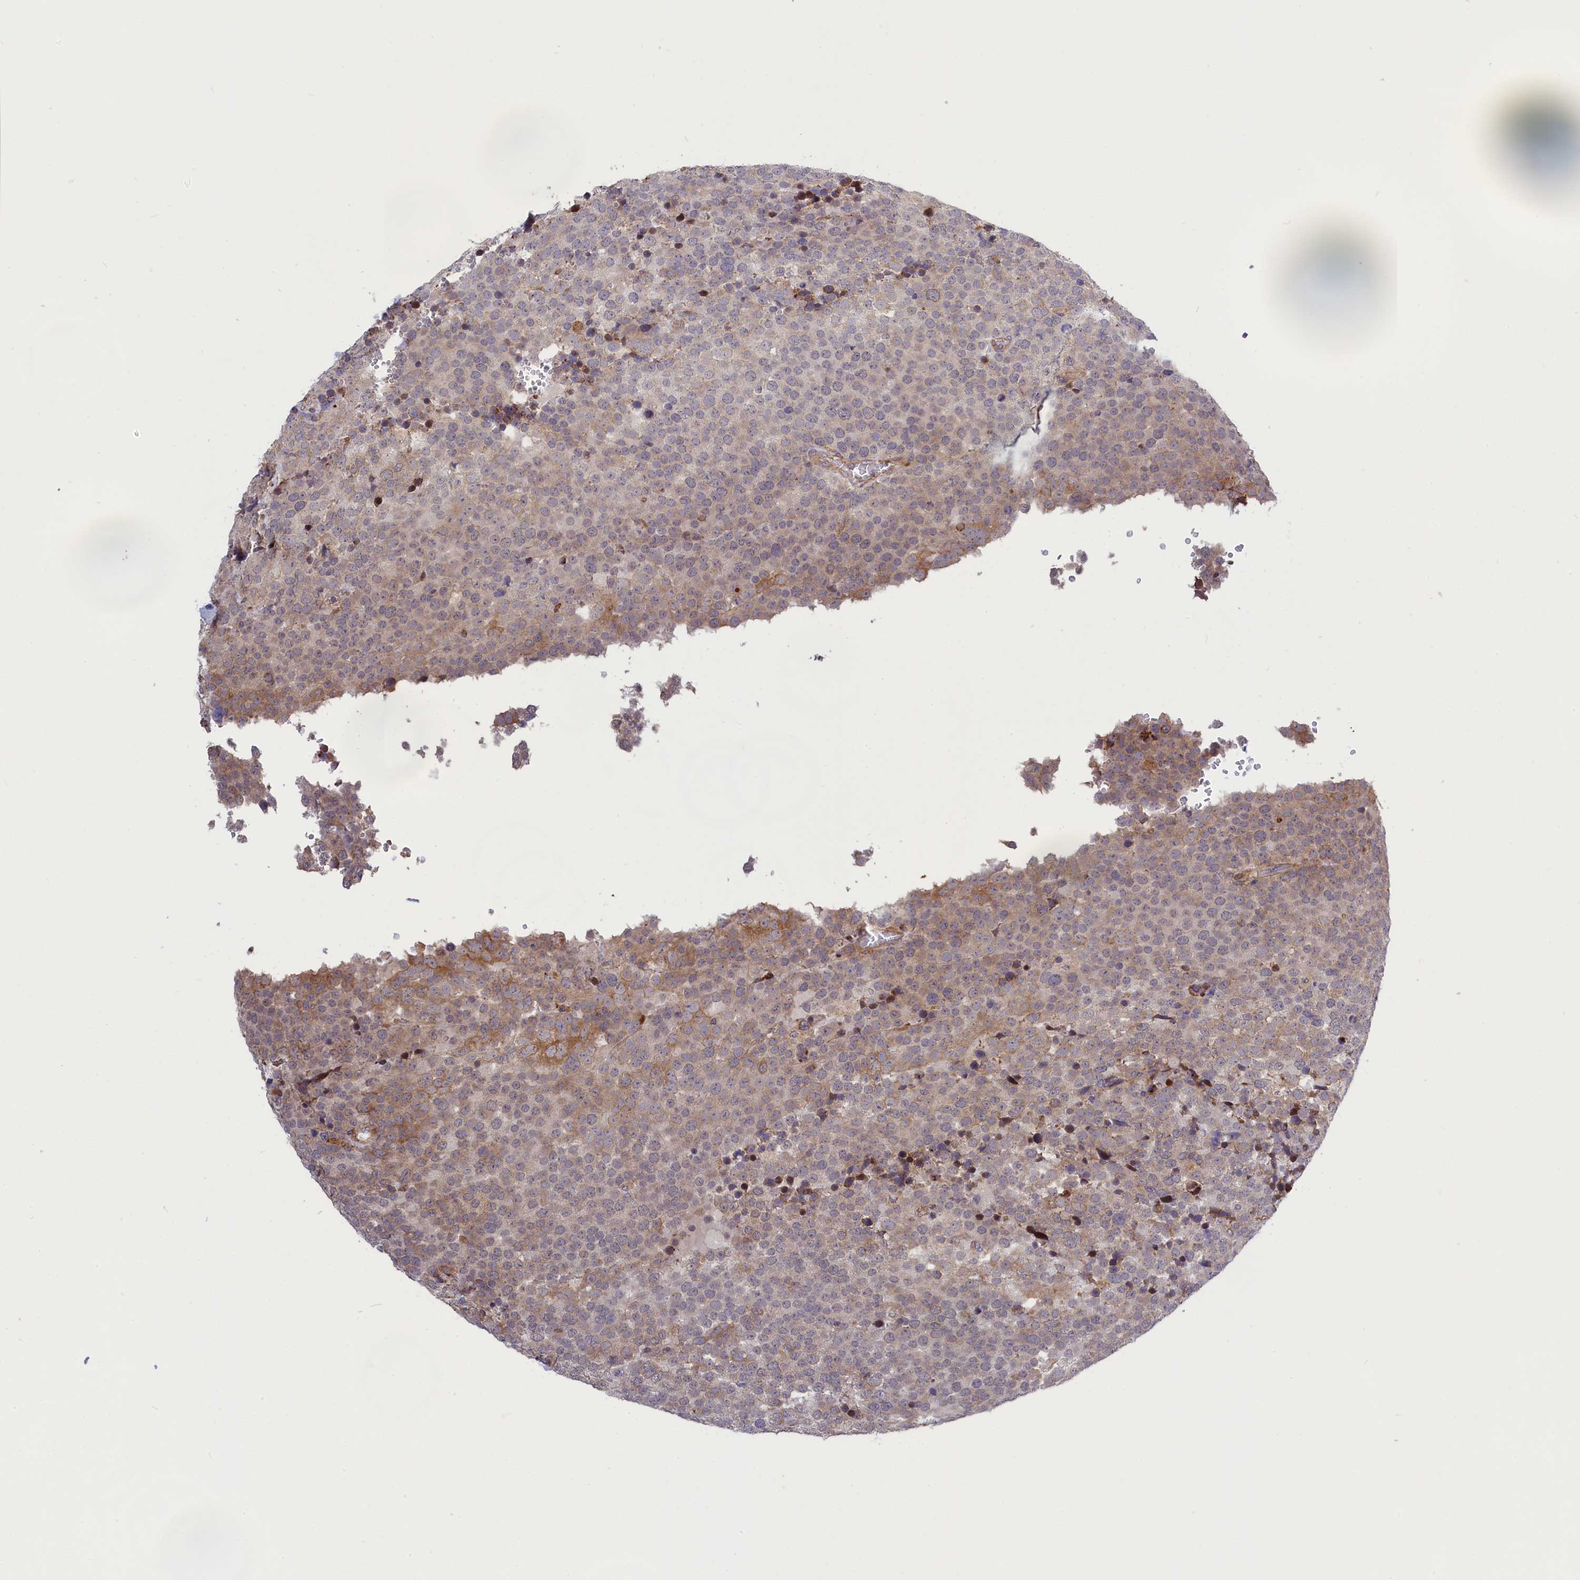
{"staining": {"intensity": "moderate", "quantity": "<25%", "location": "cytoplasmic/membranous"}, "tissue": "testis cancer", "cell_type": "Tumor cells", "image_type": "cancer", "snomed": [{"axis": "morphology", "description": "Seminoma, NOS"}, {"axis": "topography", "description": "Testis"}], "caption": "Immunohistochemistry (IHC) staining of testis cancer, which shows low levels of moderate cytoplasmic/membranous expression in about <25% of tumor cells indicating moderate cytoplasmic/membranous protein positivity. The staining was performed using DAB (3,3'-diaminobenzidine) (brown) for protein detection and nuclei were counterstained in hematoxylin (blue).", "gene": "DDX60L", "patient": {"sex": "male", "age": 71}}